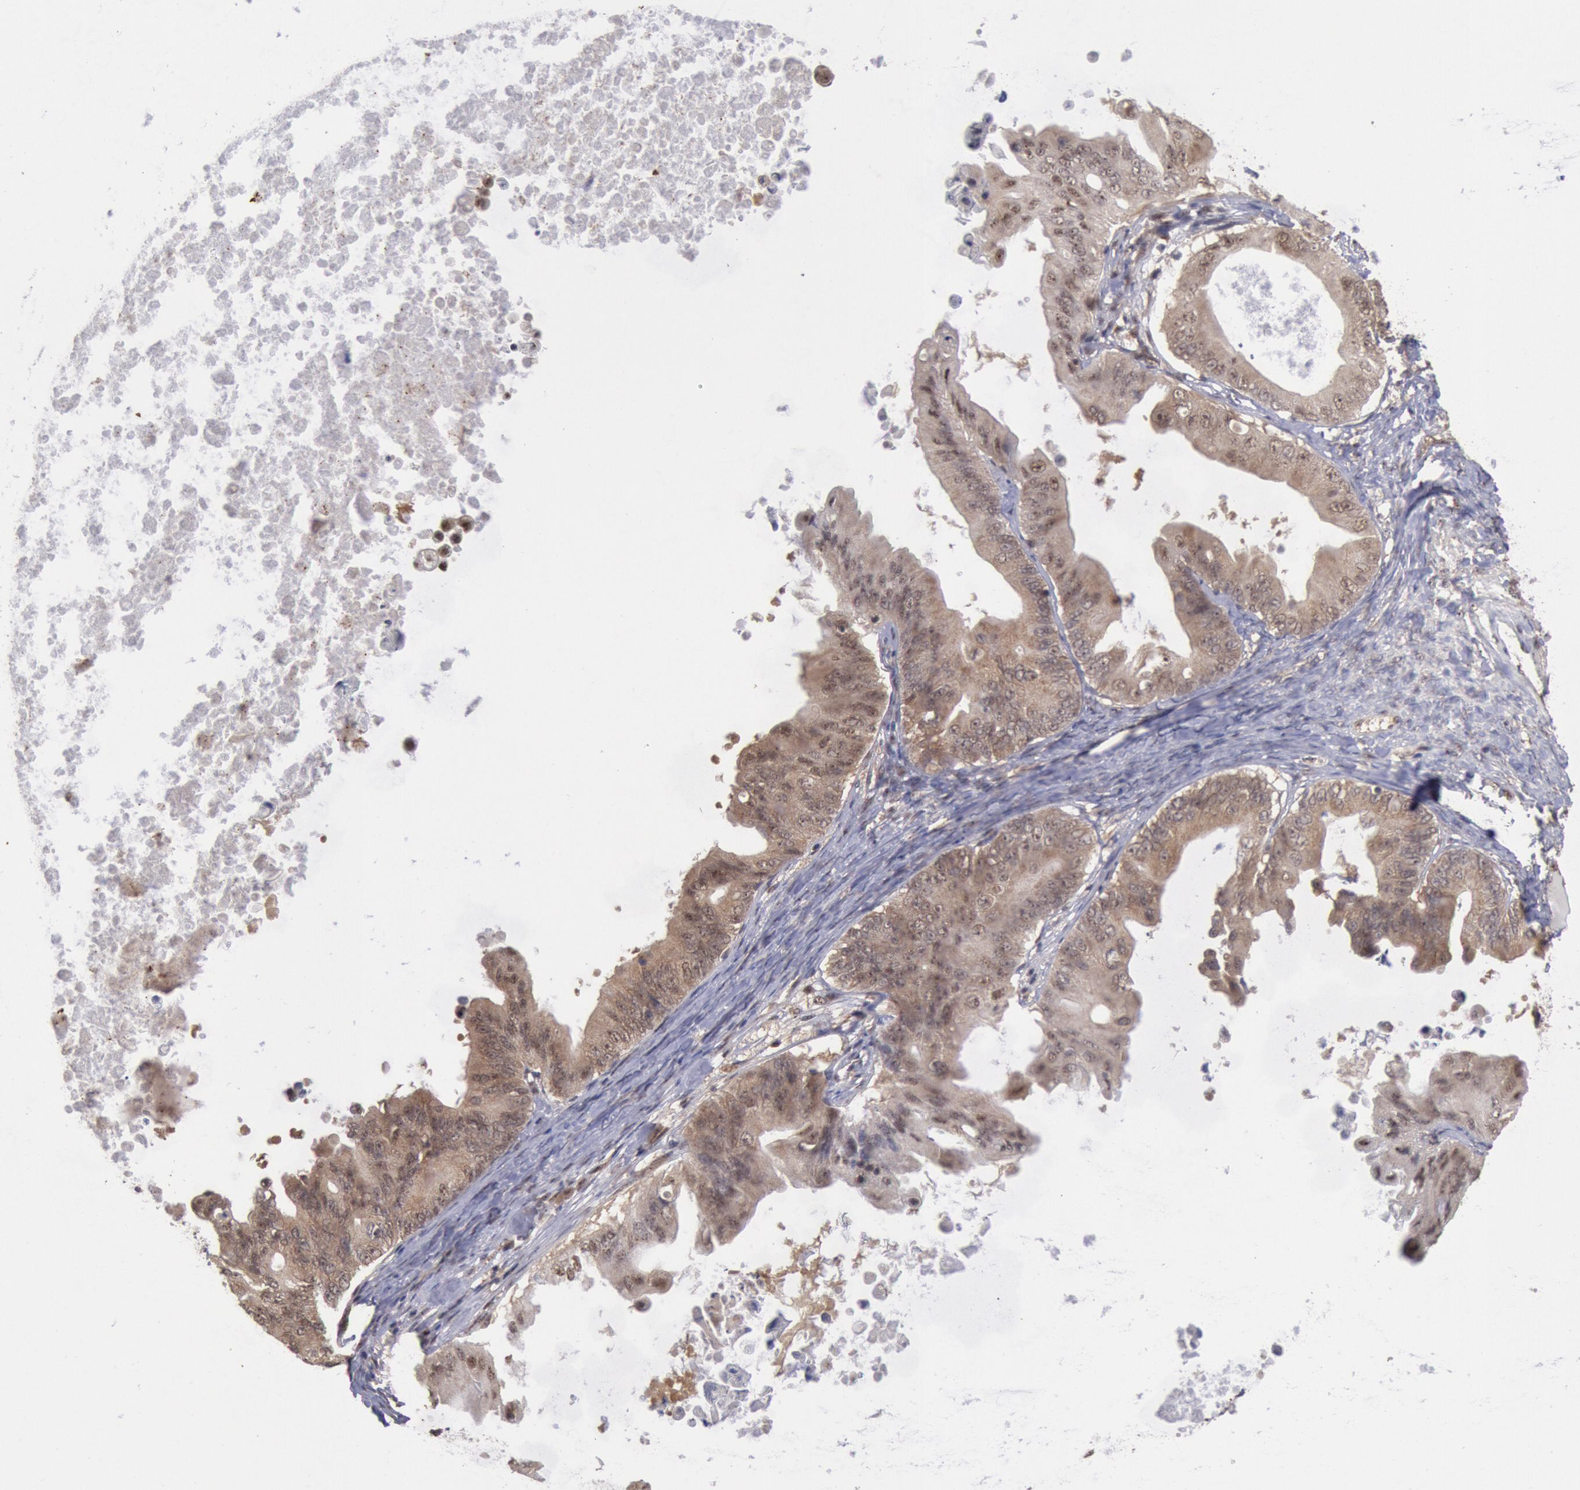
{"staining": {"intensity": "weak", "quantity": "25%-75%", "location": "cytoplasmic/membranous"}, "tissue": "ovarian cancer", "cell_type": "Tumor cells", "image_type": "cancer", "snomed": [{"axis": "morphology", "description": "Cystadenocarcinoma, mucinous, NOS"}, {"axis": "topography", "description": "Ovary"}], "caption": "Protein expression analysis of human ovarian cancer (mucinous cystadenocarcinoma) reveals weak cytoplasmic/membranous staining in about 25%-75% of tumor cells. The protein is shown in brown color, while the nuclei are stained blue.", "gene": "STX17", "patient": {"sex": "female", "age": 37}}